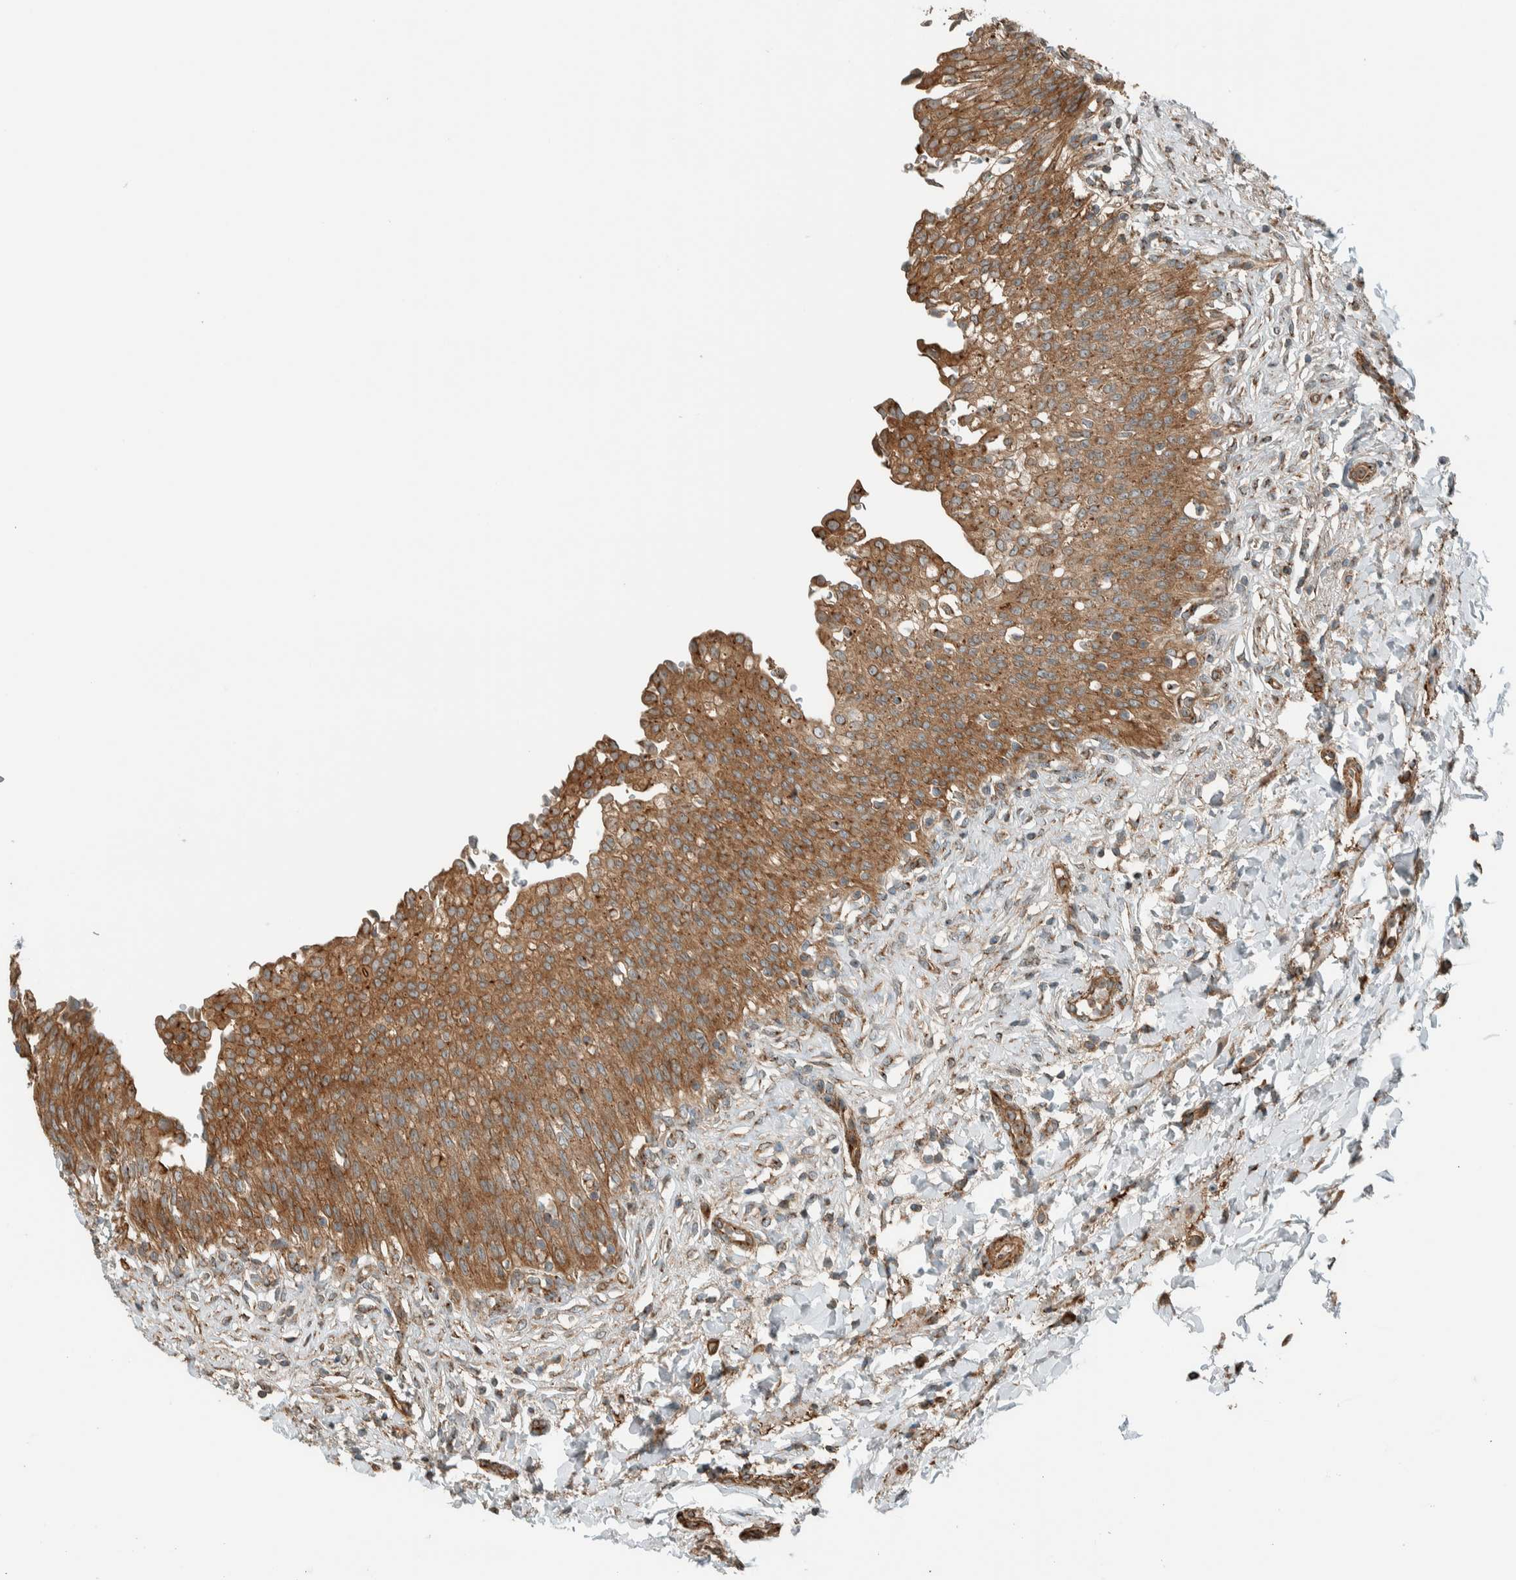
{"staining": {"intensity": "strong", "quantity": ">75%", "location": "cytoplasmic/membranous"}, "tissue": "urinary bladder", "cell_type": "Urothelial cells", "image_type": "normal", "snomed": [{"axis": "morphology", "description": "Urothelial carcinoma, High grade"}, {"axis": "topography", "description": "Urinary bladder"}], "caption": "High-magnification brightfield microscopy of benign urinary bladder stained with DAB (3,3'-diaminobenzidine) (brown) and counterstained with hematoxylin (blue). urothelial cells exhibit strong cytoplasmic/membranous expression is present in about>75% of cells.", "gene": "EXOC7", "patient": {"sex": "male", "age": 46}}